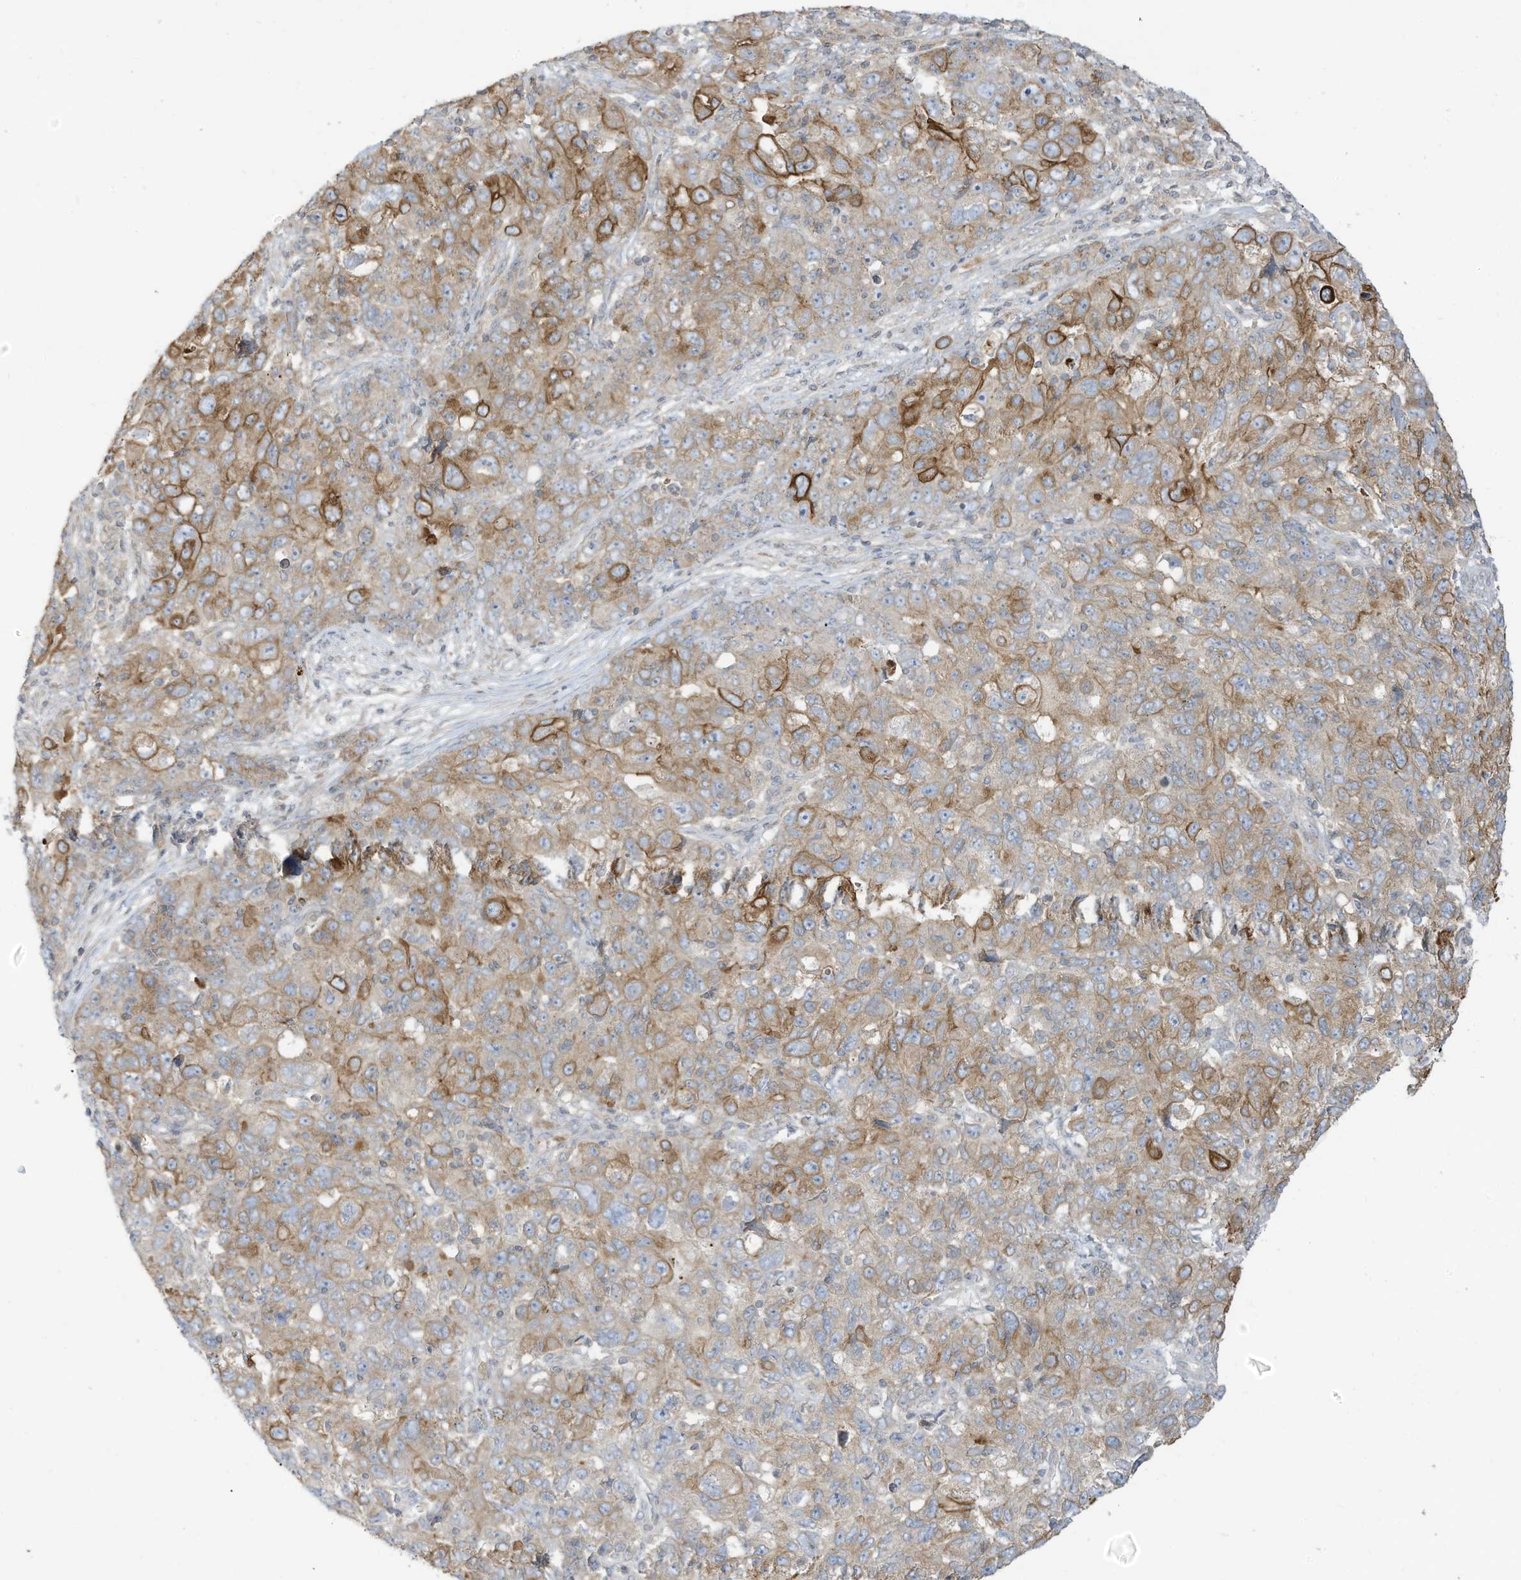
{"staining": {"intensity": "strong", "quantity": "<25%", "location": "cytoplasmic/membranous"}, "tissue": "ovarian cancer", "cell_type": "Tumor cells", "image_type": "cancer", "snomed": [{"axis": "morphology", "description": "Carcinoma, endometroid"}, {"axis": "topography", "description": "Ovary"}], "caption": "A high-resolution micrograph shows IHC staining of ovarian cancer, which reveals strong cytoplasmic/membranous positivity in approximately <25% of tumor cells.", "gene": "CGAS", "patient": {"sex": "female", "age": 42}}